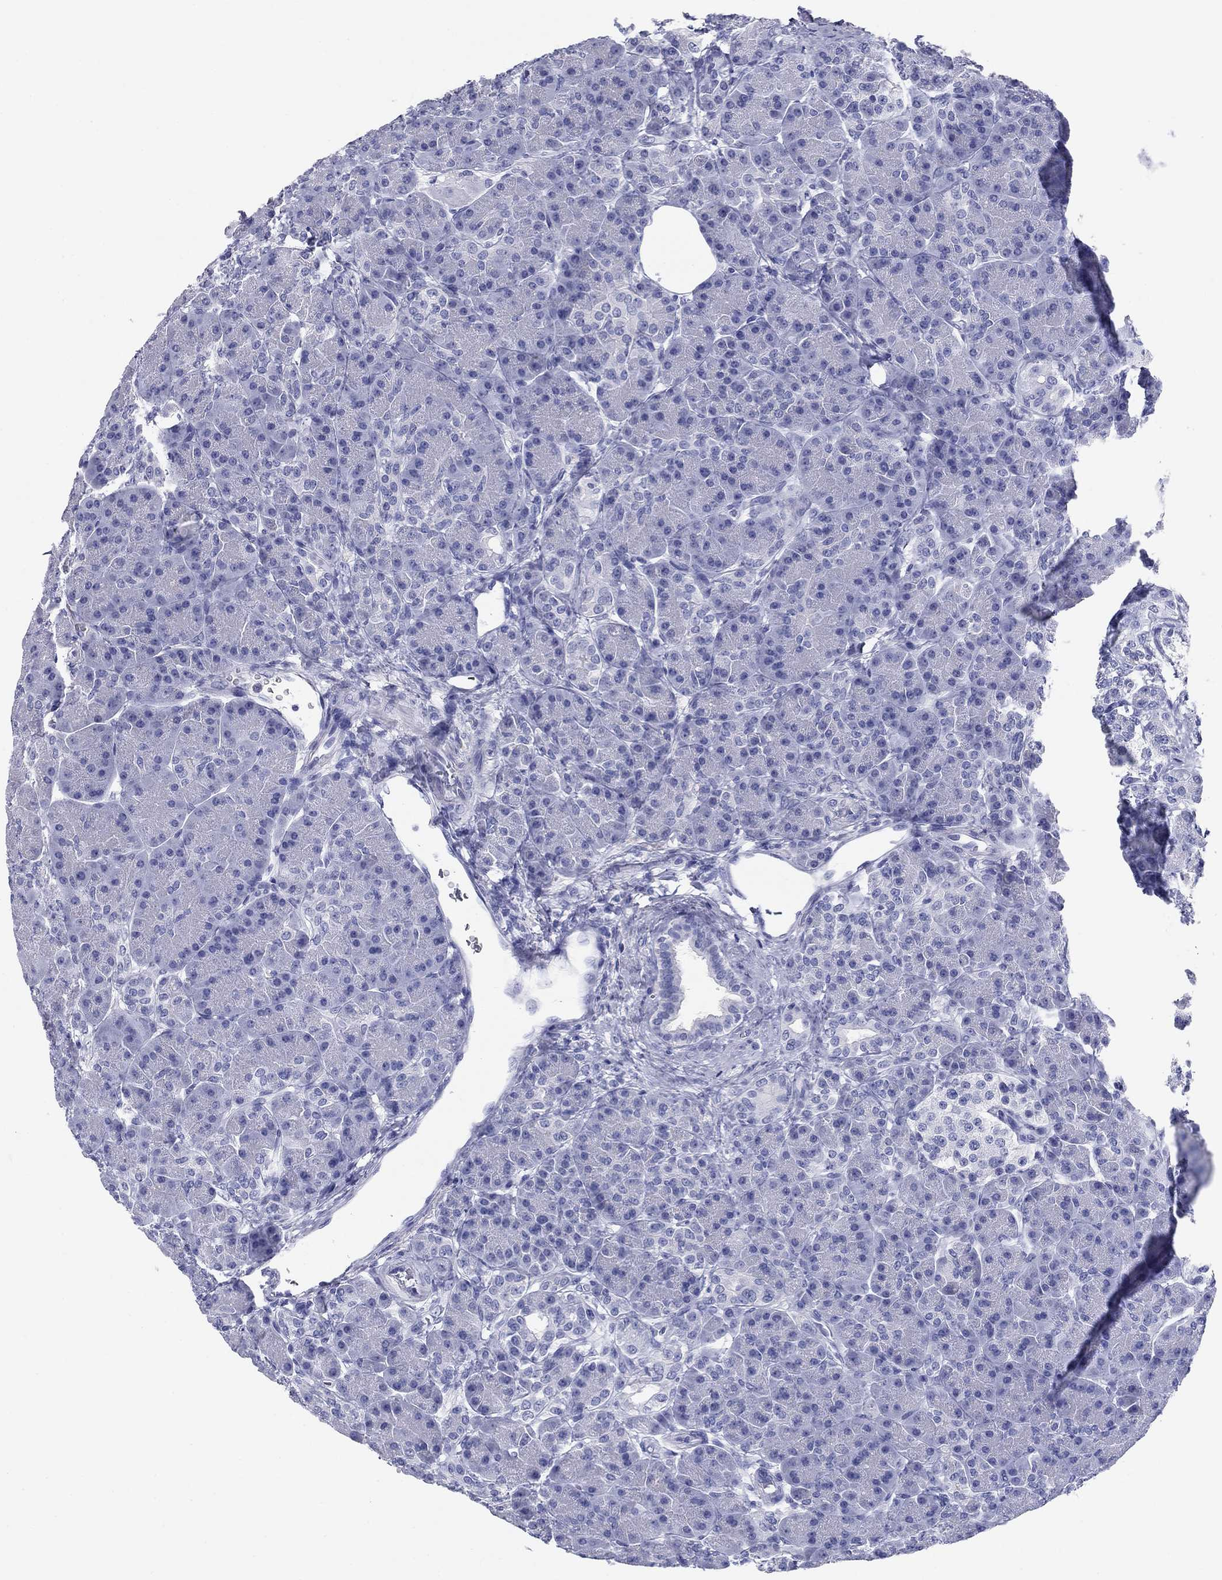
{"staining": {"intensity": "negative", "quantity": "none", "location": "none"}, "tissue": "pancreas", "cell_type": "Exocrine glandular cells", "image_type": "normal", "snomed": [{"axis": "morphology", "description": "Normal tissue, NOS"}, {"axis": "topography", "description": "Pancreas"}], "caption": "Histopathology image shows no protein expression in exocrine glandular cells of unremarkable pancreas. Nuclei are stained in blue.", "gene": "NPPA", "patient": {"sex": "female", "age": 63}}